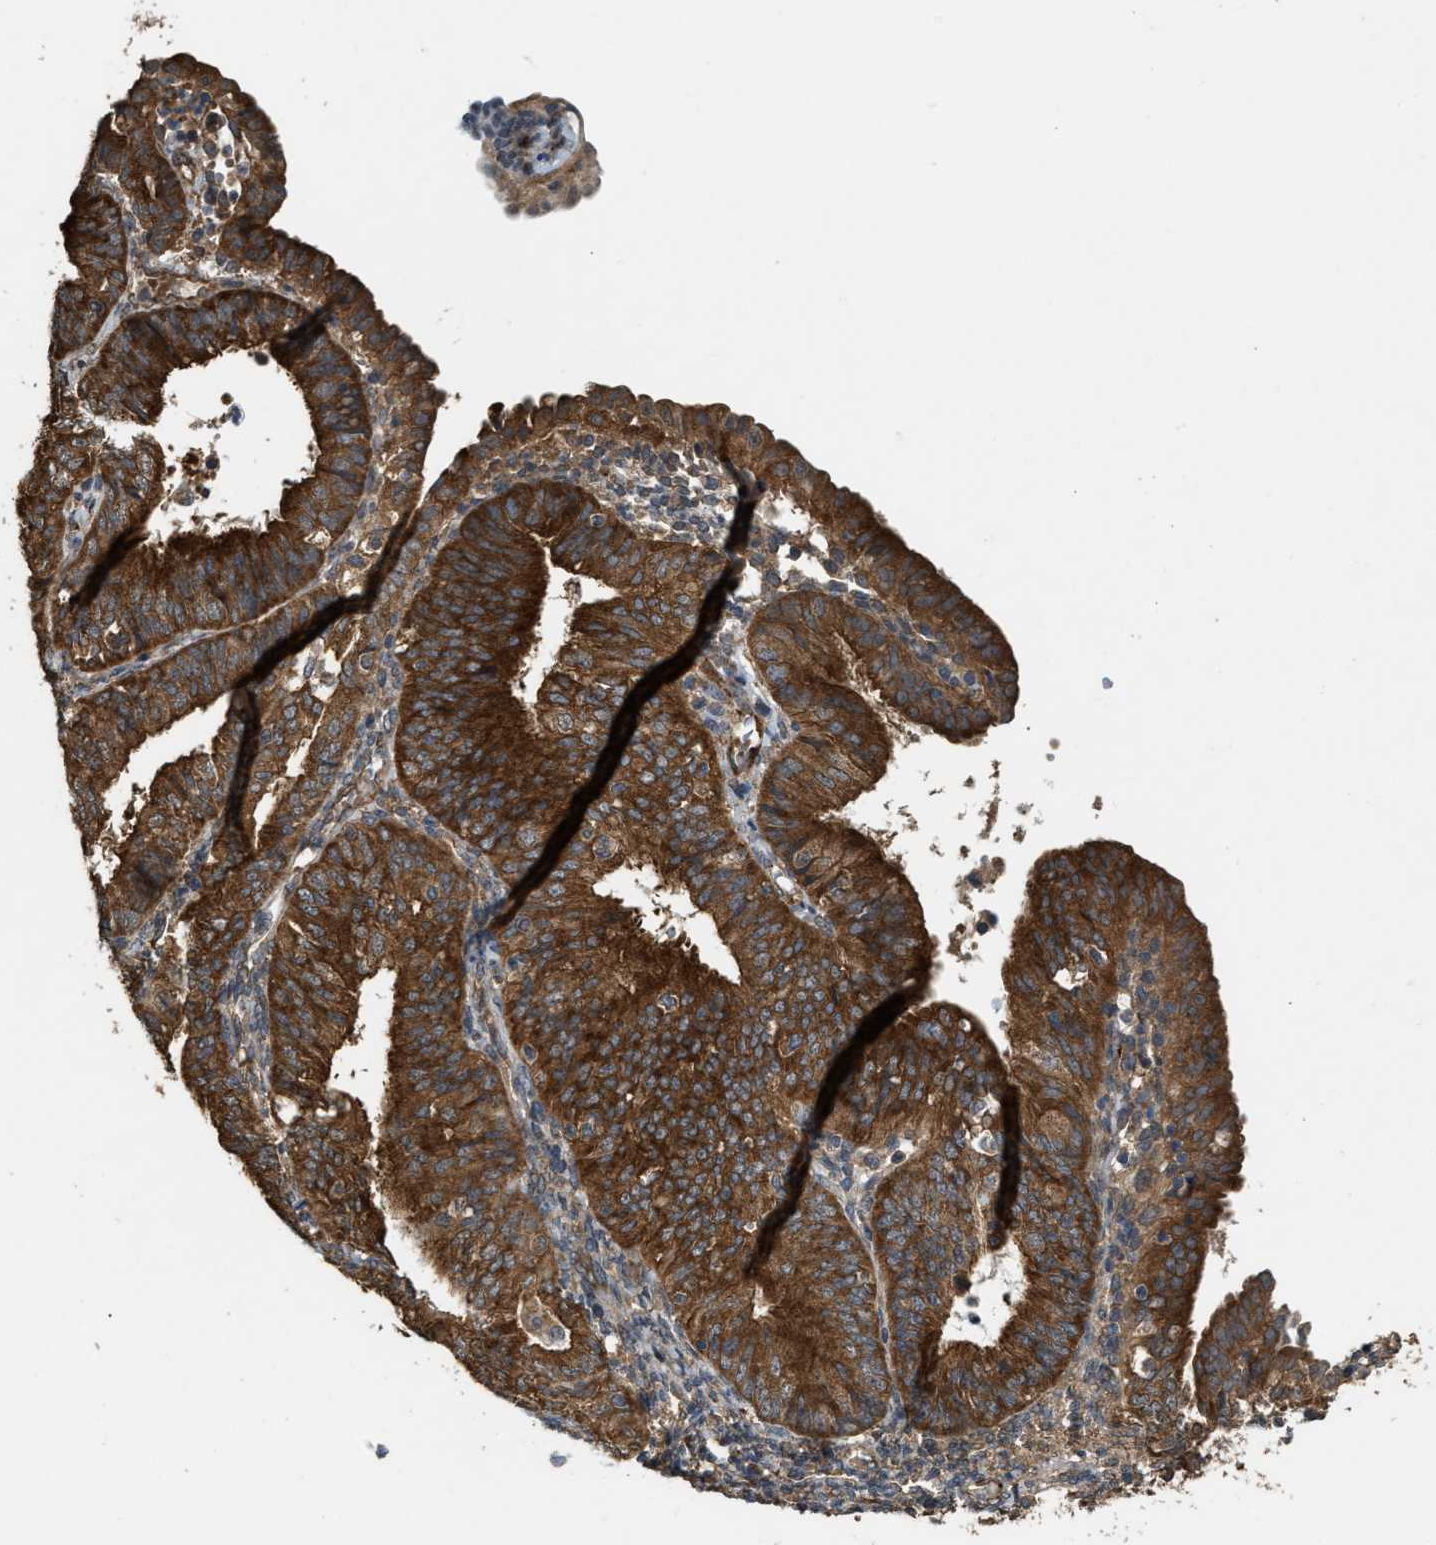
{"staining": {"intensity": "strong", "quantity": ">75%", "location": "cytoplasmic/membranous"}, "tissue": "endometrial cancer", "cell_type": "Tumor cells", "image_type": "cancer", "snomed": [{"axis": "morphology", "description": "Adenocarcinoma, NOS"}, {"axis": "topography", "description": "Endometrium"}], "caption": "Endometrial adenocarcinoma stained for a protein (brown) reveals strong cytoplasmic/membranous positive staining in about >75% of tumor cells.", "gene": "ARHGEF5", "patient": {"sex": "female", "age": 58}}